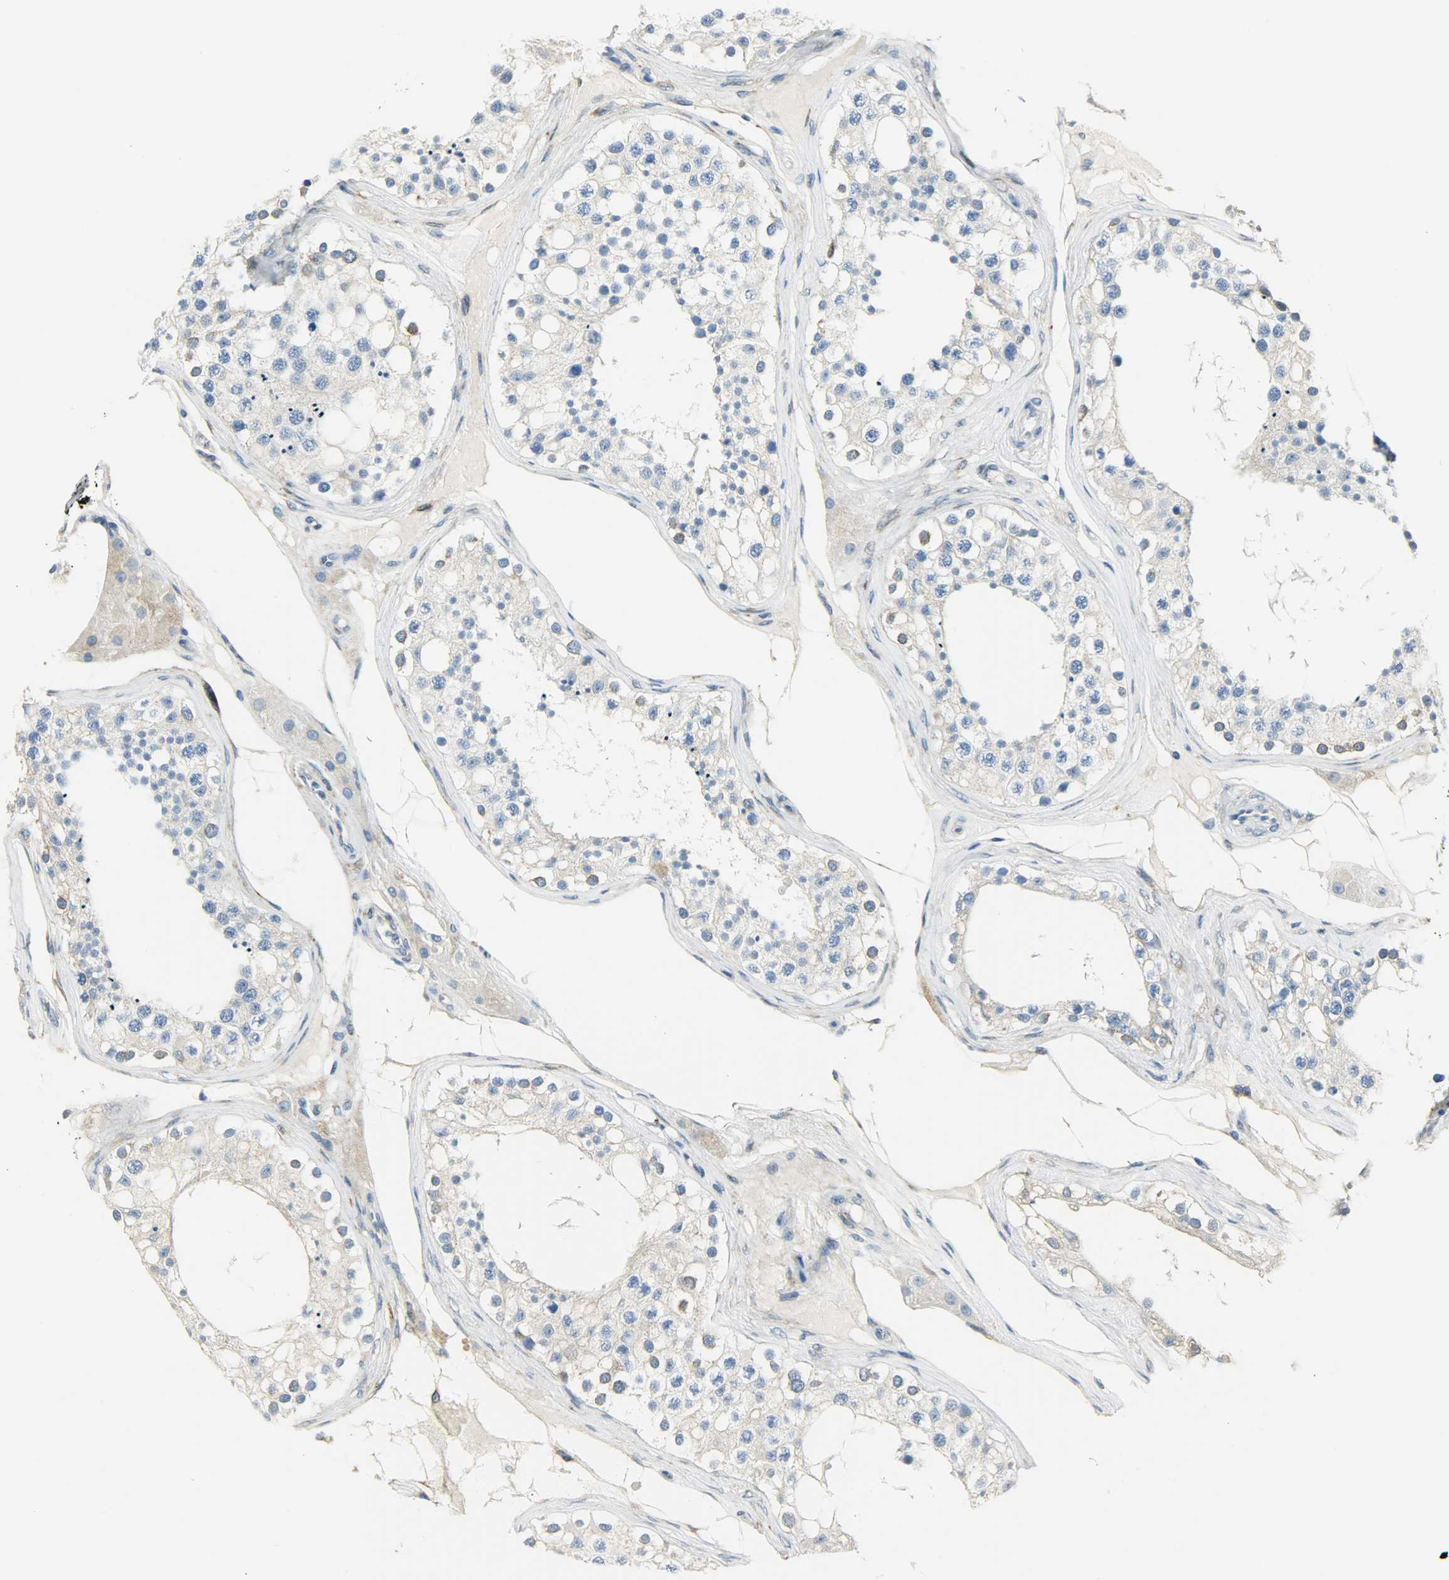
{"staining": {"intensity": "moderate", "quantity": ">75%", "location": "cytoplasmic/membranous"}, "tissue": "testis", "cell_type": "Cells in seminiferous ducts", "image_type": "normal", "snomed": [{"axis": "morphology", "description": "Normal tissue, NOS"}, {"axis": "topography", "description": "Testis"}], "caption": "DAB (3,3'-diaminobenzidine) immunohistochemical staining of unremarkable human testis shows moderate cytoplasmic/membranous protein positivity in about >75% of cells in seminiferous ducts.", "gene": "PKD2", "patient": {"sex": "male", "age": 68}}